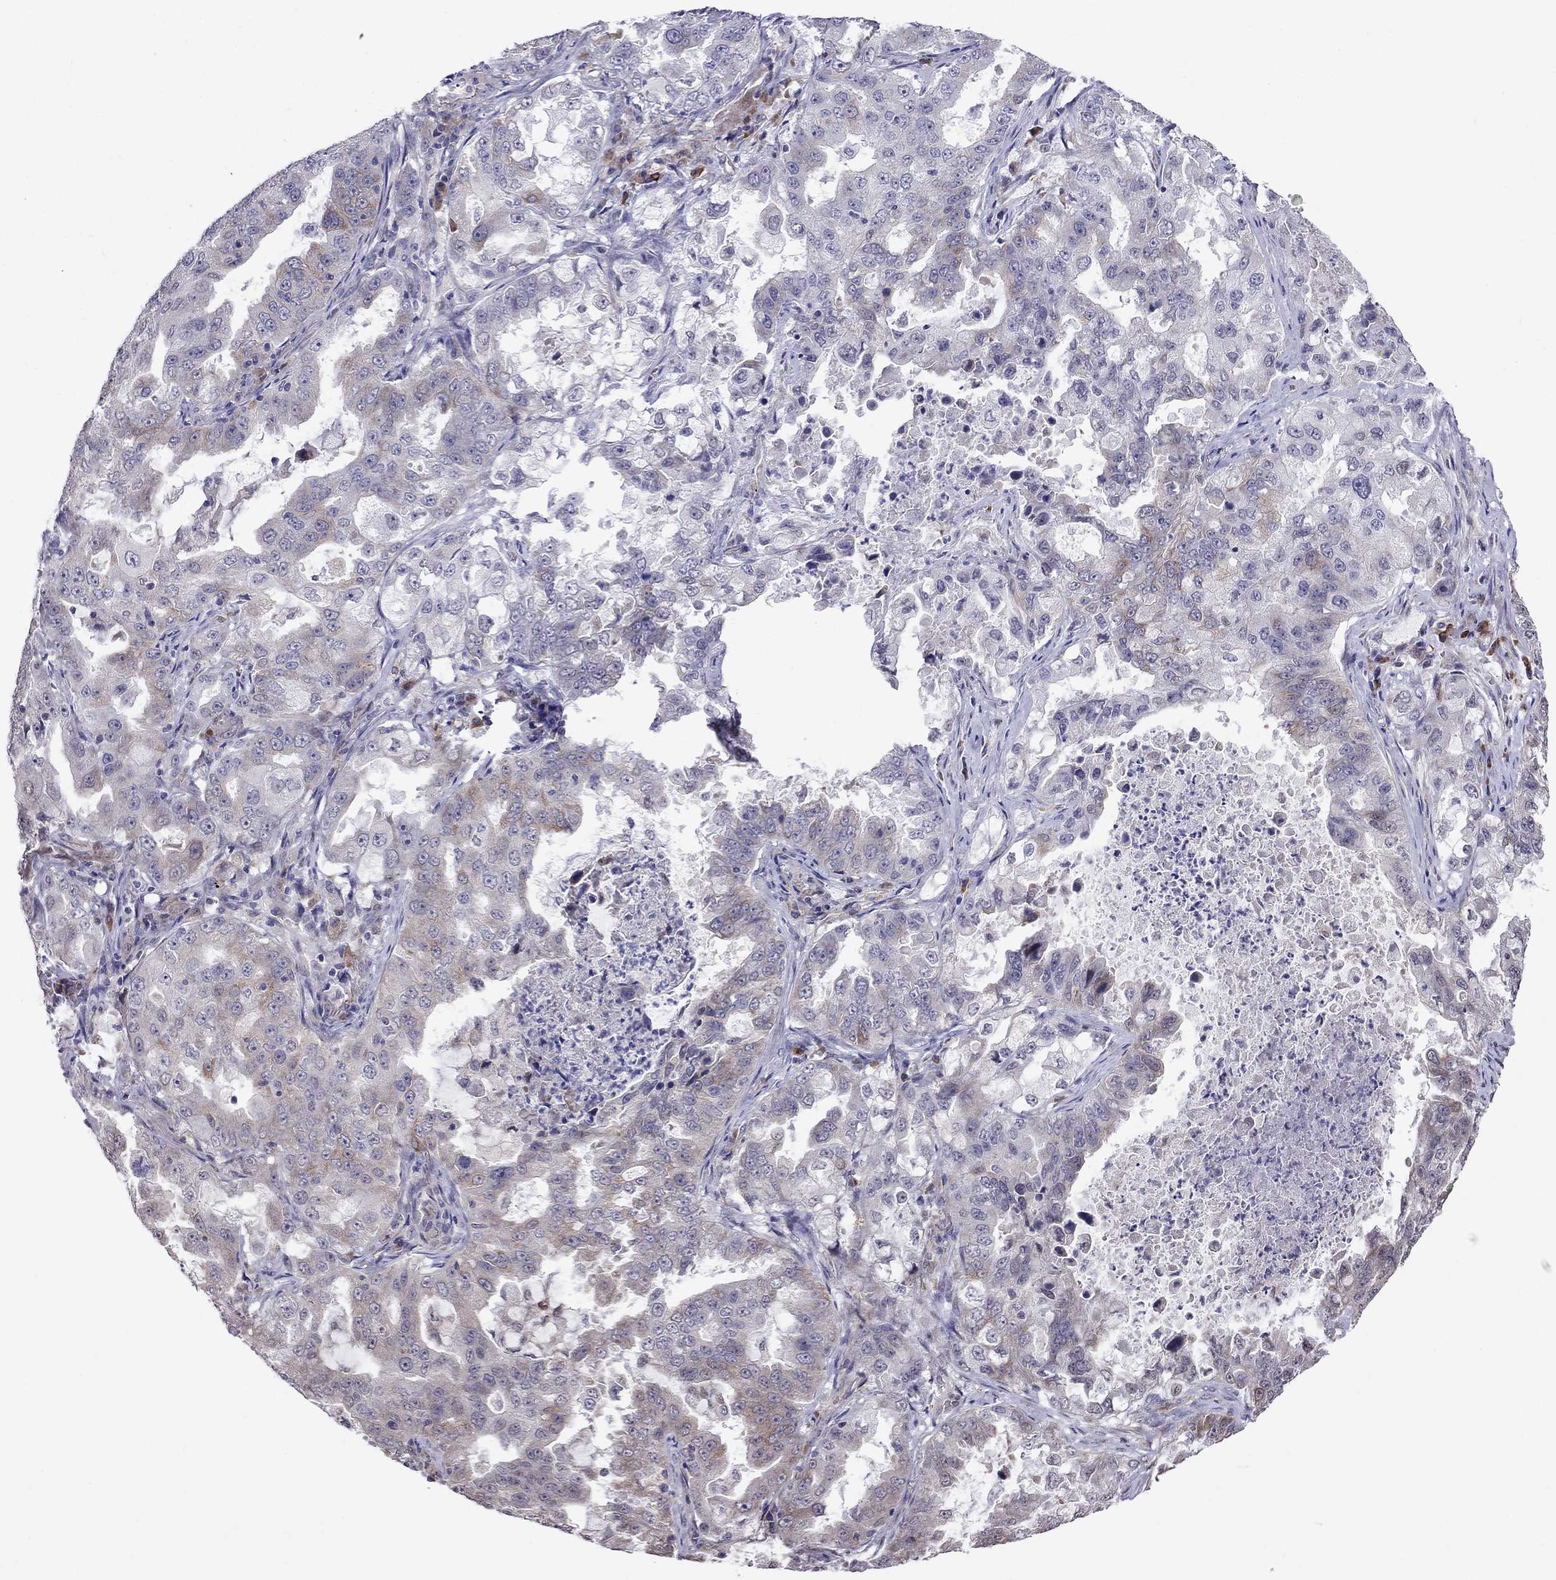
{"staining": {"intensity": "moderate", "quantity": "<25%", "location": "cytoplasmic/membranous"}, "tissue": "lung cancer", "cell_type": "Tumor cells", "image_type": "cancer", "snomed": [{"axis": "morphology", "description": "Adenocarcinoma, NOS"}, {"axis": "topography", "description": "Lung"}], "caption": "Lung cancer stained with DAB immunohistochemistry reveals low levels of moderate cytoplasmic/membranous expression in approximately <25% of tumor cells.", "gene": "ADAM28", "patient": {"sex": "female", "age": 61}}